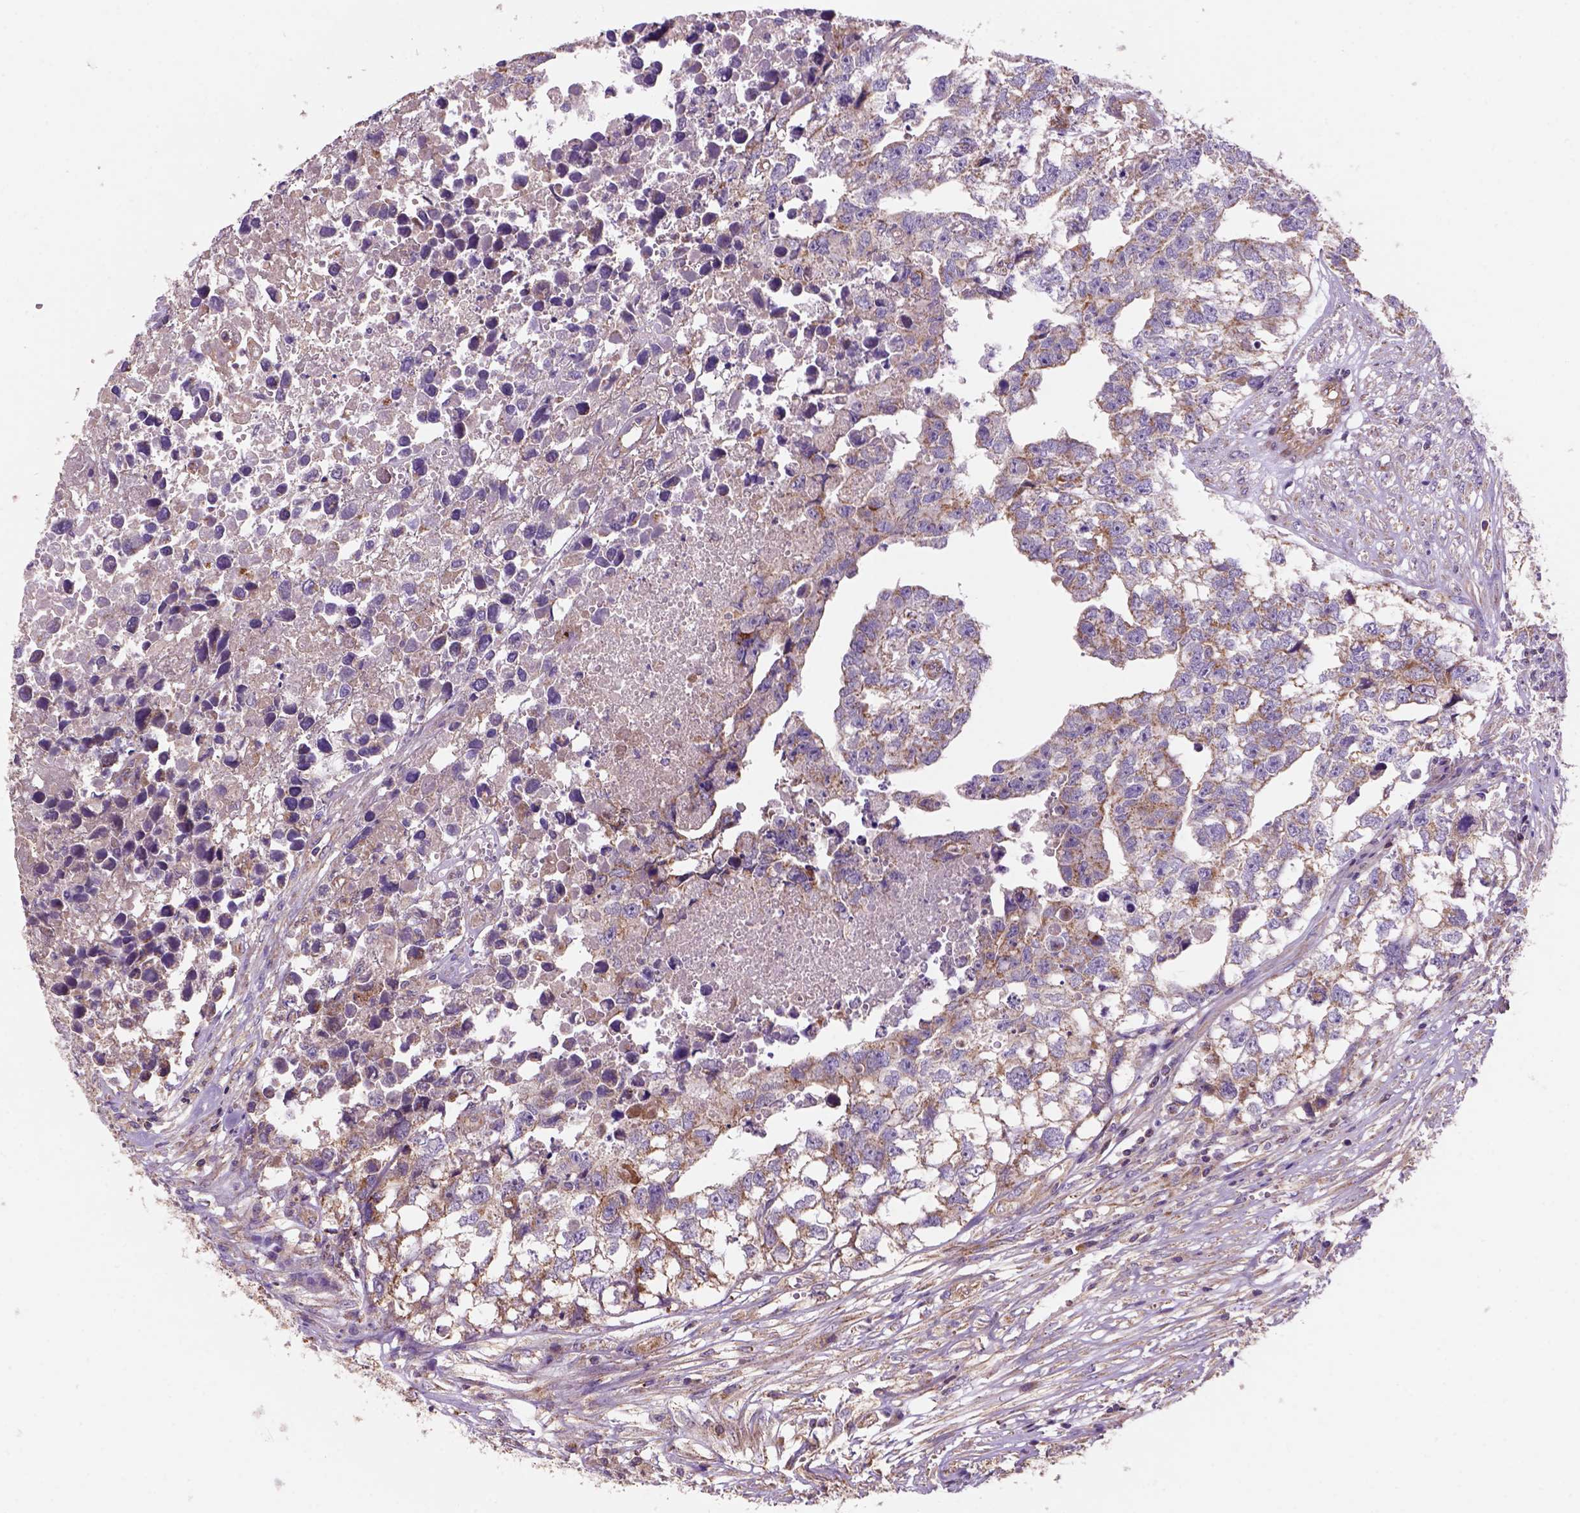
{"staining": {"intensity": "weak", "quantity": "25%-75%", "location": "cytoplasmic/membranous"}, "tissue": "testis cancer", "cell_type": "Tumor cells", "image_type": "cancer", "snomed": [{"axis": "morphology", "description": "Carcinoma, Embryonal, NOS"}, {"axis": "morphology", "description": "Teratoma, malignant, NOS"}, {"axis": "topography", "description": "Testis"}], "caption": "An immunohistochemistry (IHC) photomicrograph of neoplastic tissue is shown. Protein staining in brown labels weak cytoplasmic/membranous positivity in testis malignant teratoma within tumor cells. Immunohistochemistry stains the protein in brown and the nuclei are stained blue.", "gene": "WARS2", "patient": {"sex": "male", "age": 44}}